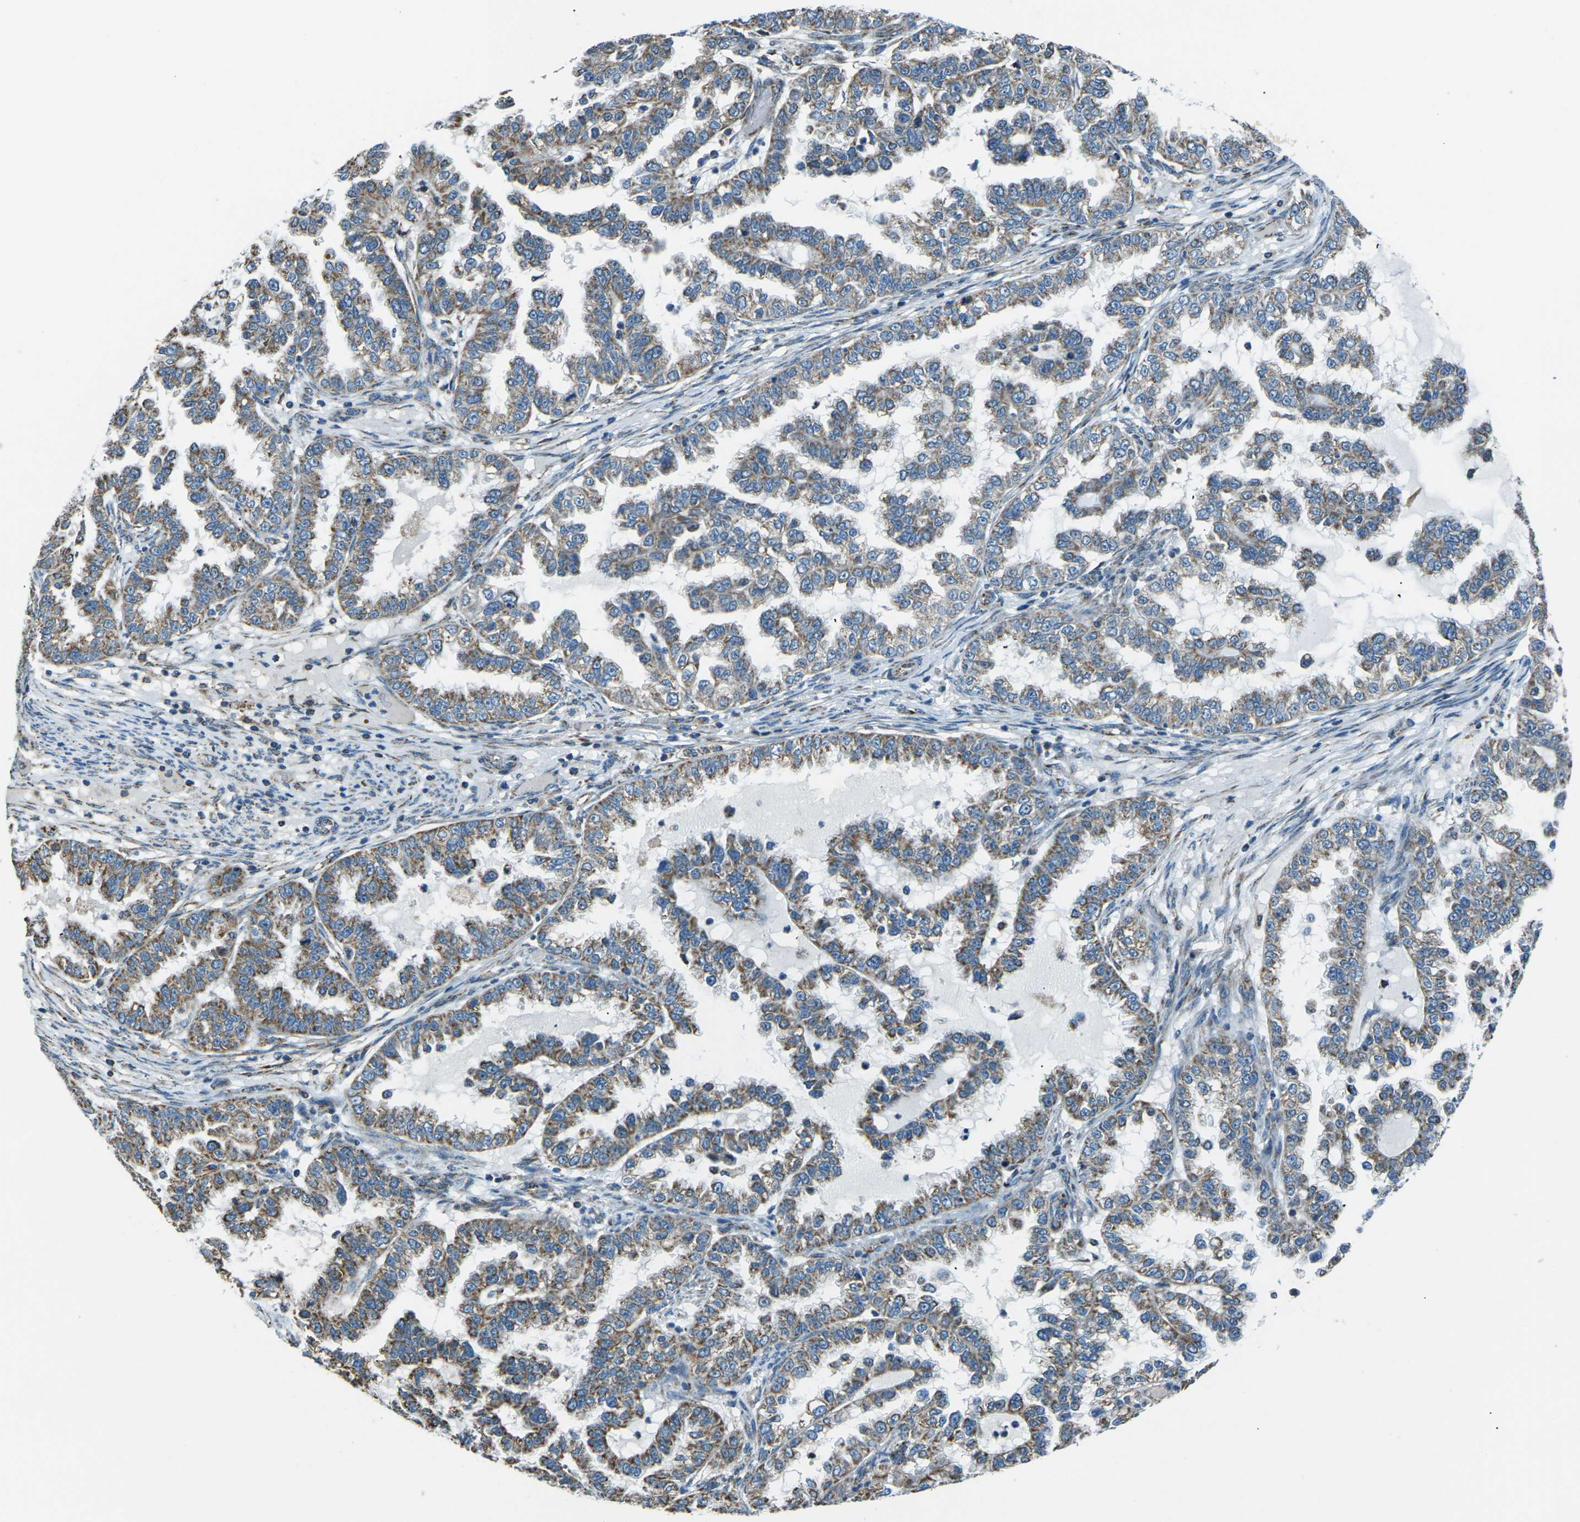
{"staining": {"intensity": "moderate", "quantity": ">75%", "location": "cytoplasmic/membranous"}, "tissue": "endometrial cancer", "cell_type": "Tumor cells", "image_type": "cancer", "snomed": [{"axis": "morphology", "description": "Adenocarcinoma, NOS"}, {"axis": "topography", "description": "Endometrium"}], "caption": "Endometrial cancer (adenocarcinoma) stained with a protein marker reveals moderate staining in tumor cells.", "gene": "IRF3", "patient": {"sex": "female", "age": 85}}